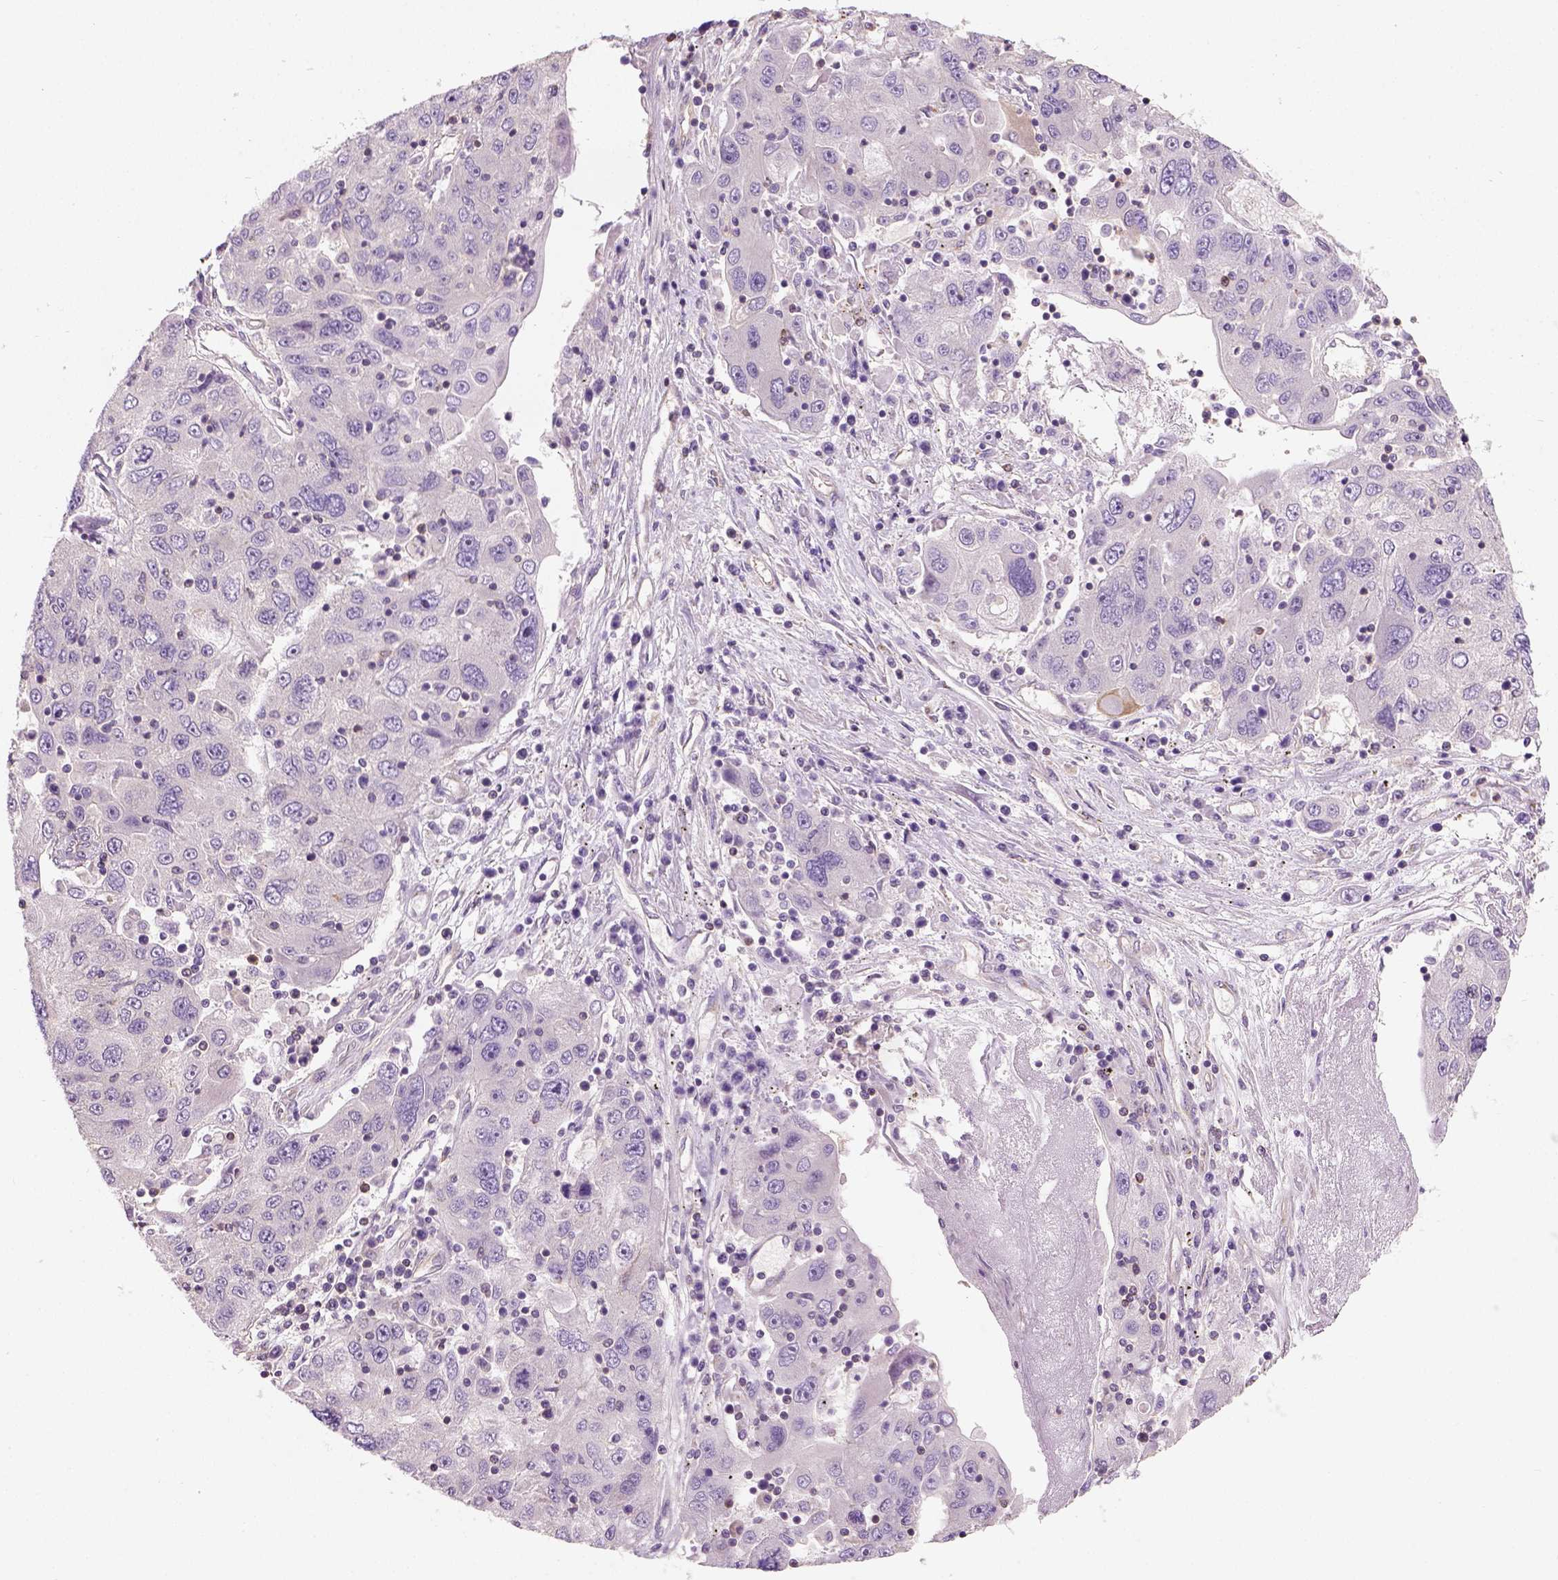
{"staining": {"intensity": "negative", "quantity": "none", "location": "none"}, "tissue": "stomach cancer", "cell_type": "Tumor cells", "image_type": "cancer", "snomed": [{"axis": "morphology", "description": "Adenocarcinoma, NOS"}, {"axis": "topography", "description": "Stomach"}], "caption": "DAB immunohistochemical staining of stomach cancer demonstrates no significant positivity in tumor cells. (DAB immunohistochemistry, high magnification).", "gene": "CRACR2A", "patient": {"sex": "male", "age": 56}}